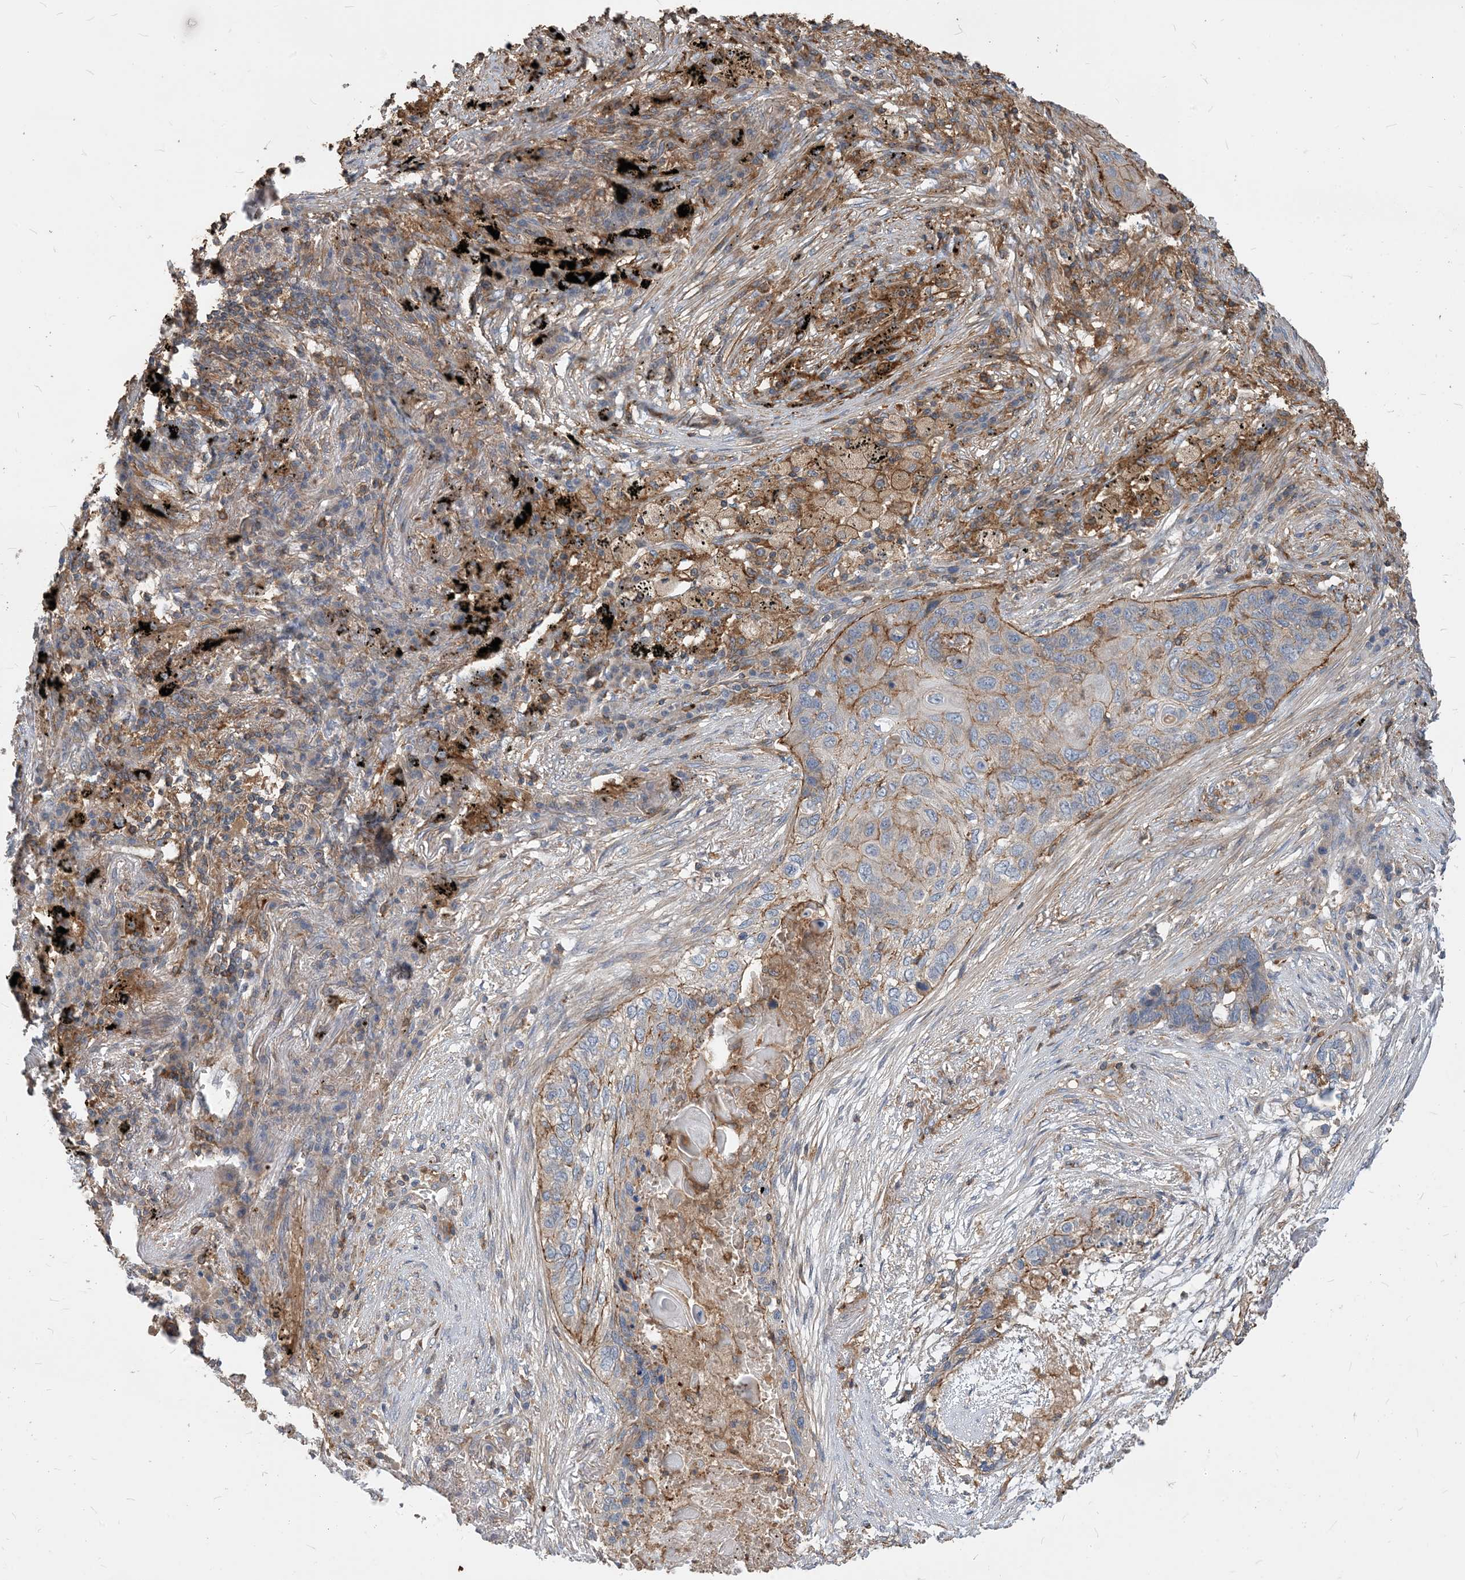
{"staining": {"intensity": "moderate", "quantity": "25%-75%", "location": "cytoplasmic/membranous"}, "tissue": "lung cancer", "cell_type": "Tumor cells", "image_type": "cancer", "snomed": [{"axis": "morphology", "description": "Squamous cell carcinoma, NOS"}, {"axis": "topography", "description": "Lung"}], "caption": "A medium amount of moderate cytoplasmic/membranous expression is identified in about 25%-75% of tumor cells in lung cancer tissue.", "gene": "PARVG", "patient": {"sex": "female", "age": 63}}